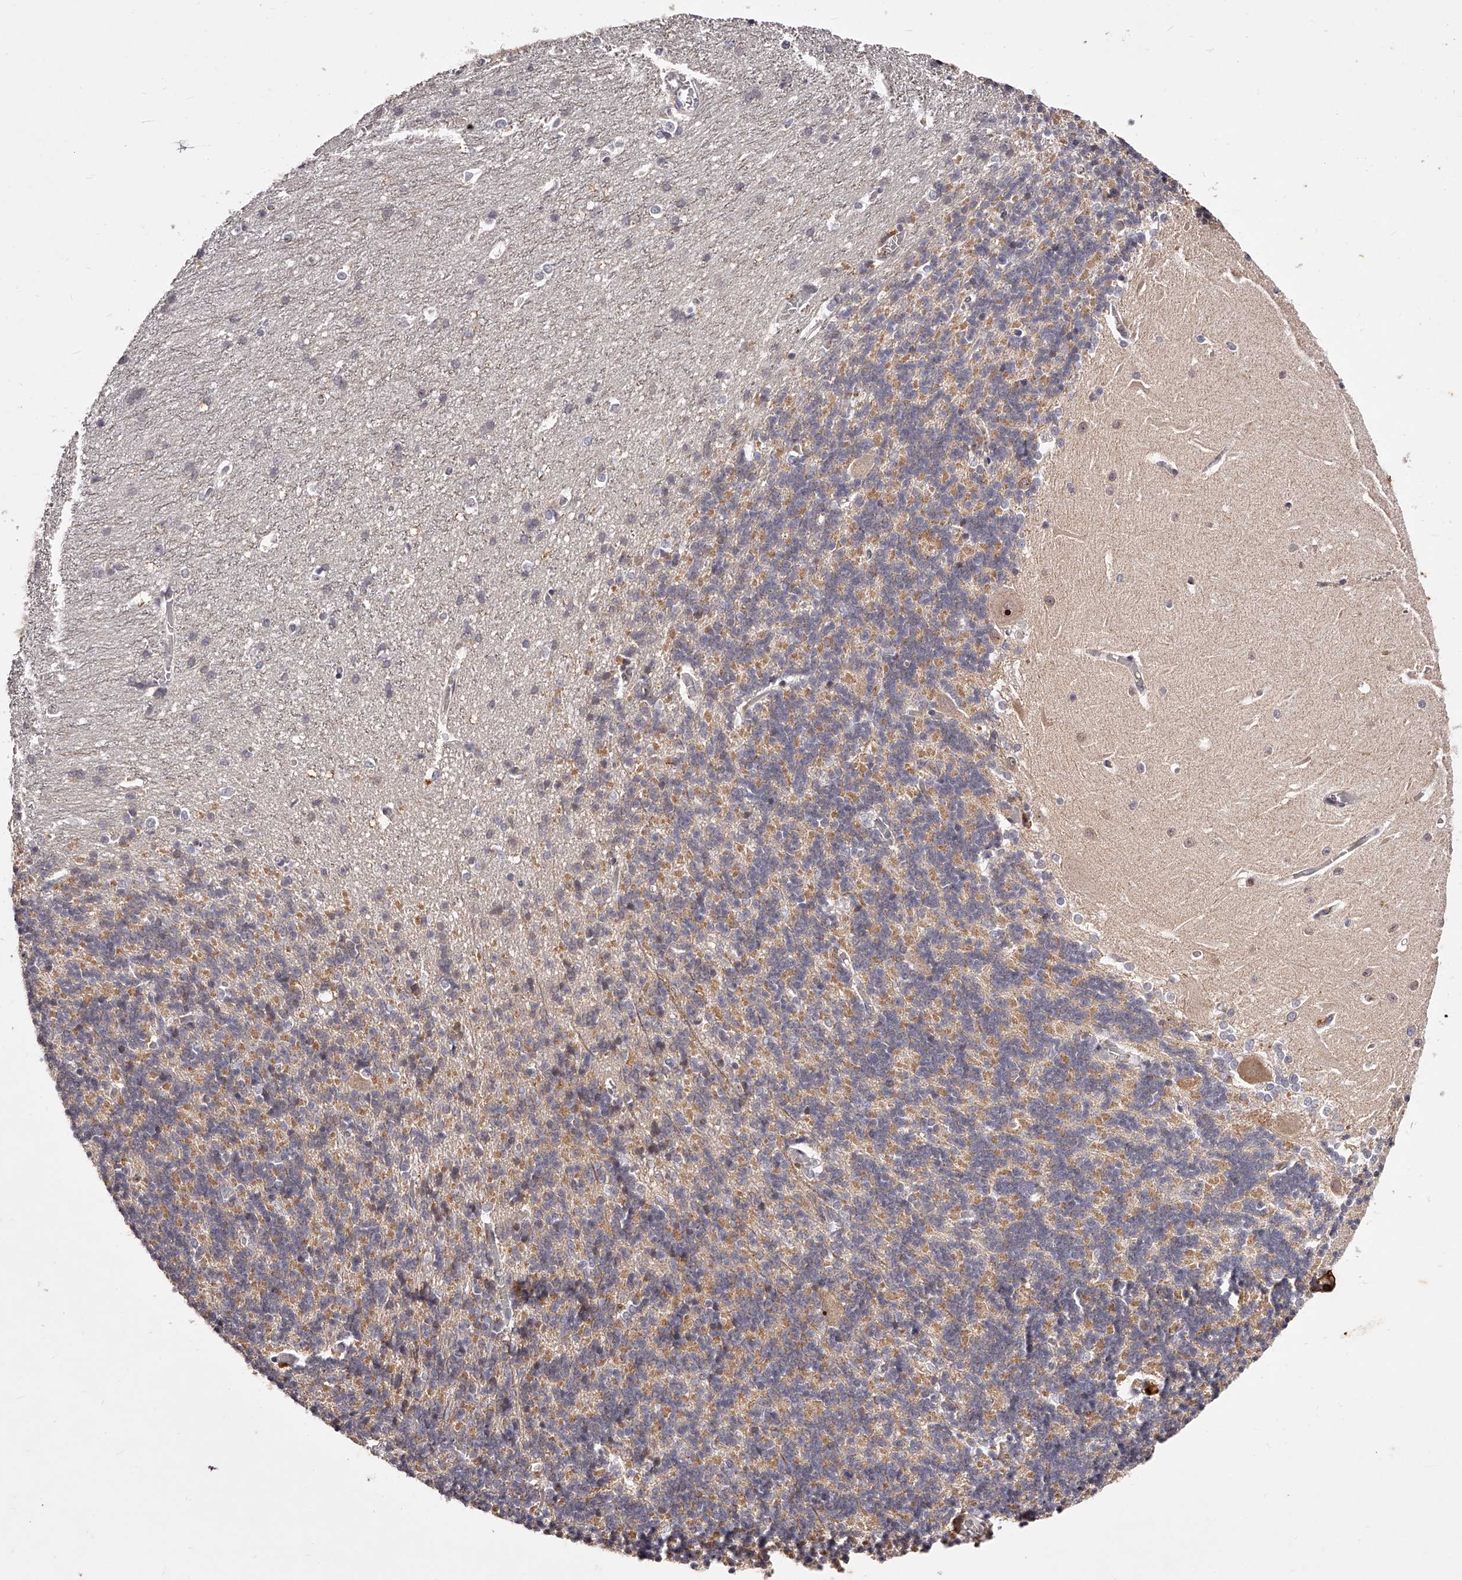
{"staining": {"intensity": "weak", "quantity": "25%-75%", "location": "cytoplasmic/membranous"}, "tissue": "cerebellum", "cell_type": "Cells in granular layer", "image_type": "normal", "snomed": [{"axis": "morphology", "description": "Normal tissue, NOS"}, {"axis": "topography", "description": "Cerebellum"}], "caption": "Human cerebellum stained with a brown dye displays weak cytoplasmic/membranous positive staining in about 25%-75% of cells in granular layer.", "gene": "PHACTR1", "patient": {"sex": "male", "age": 37}}